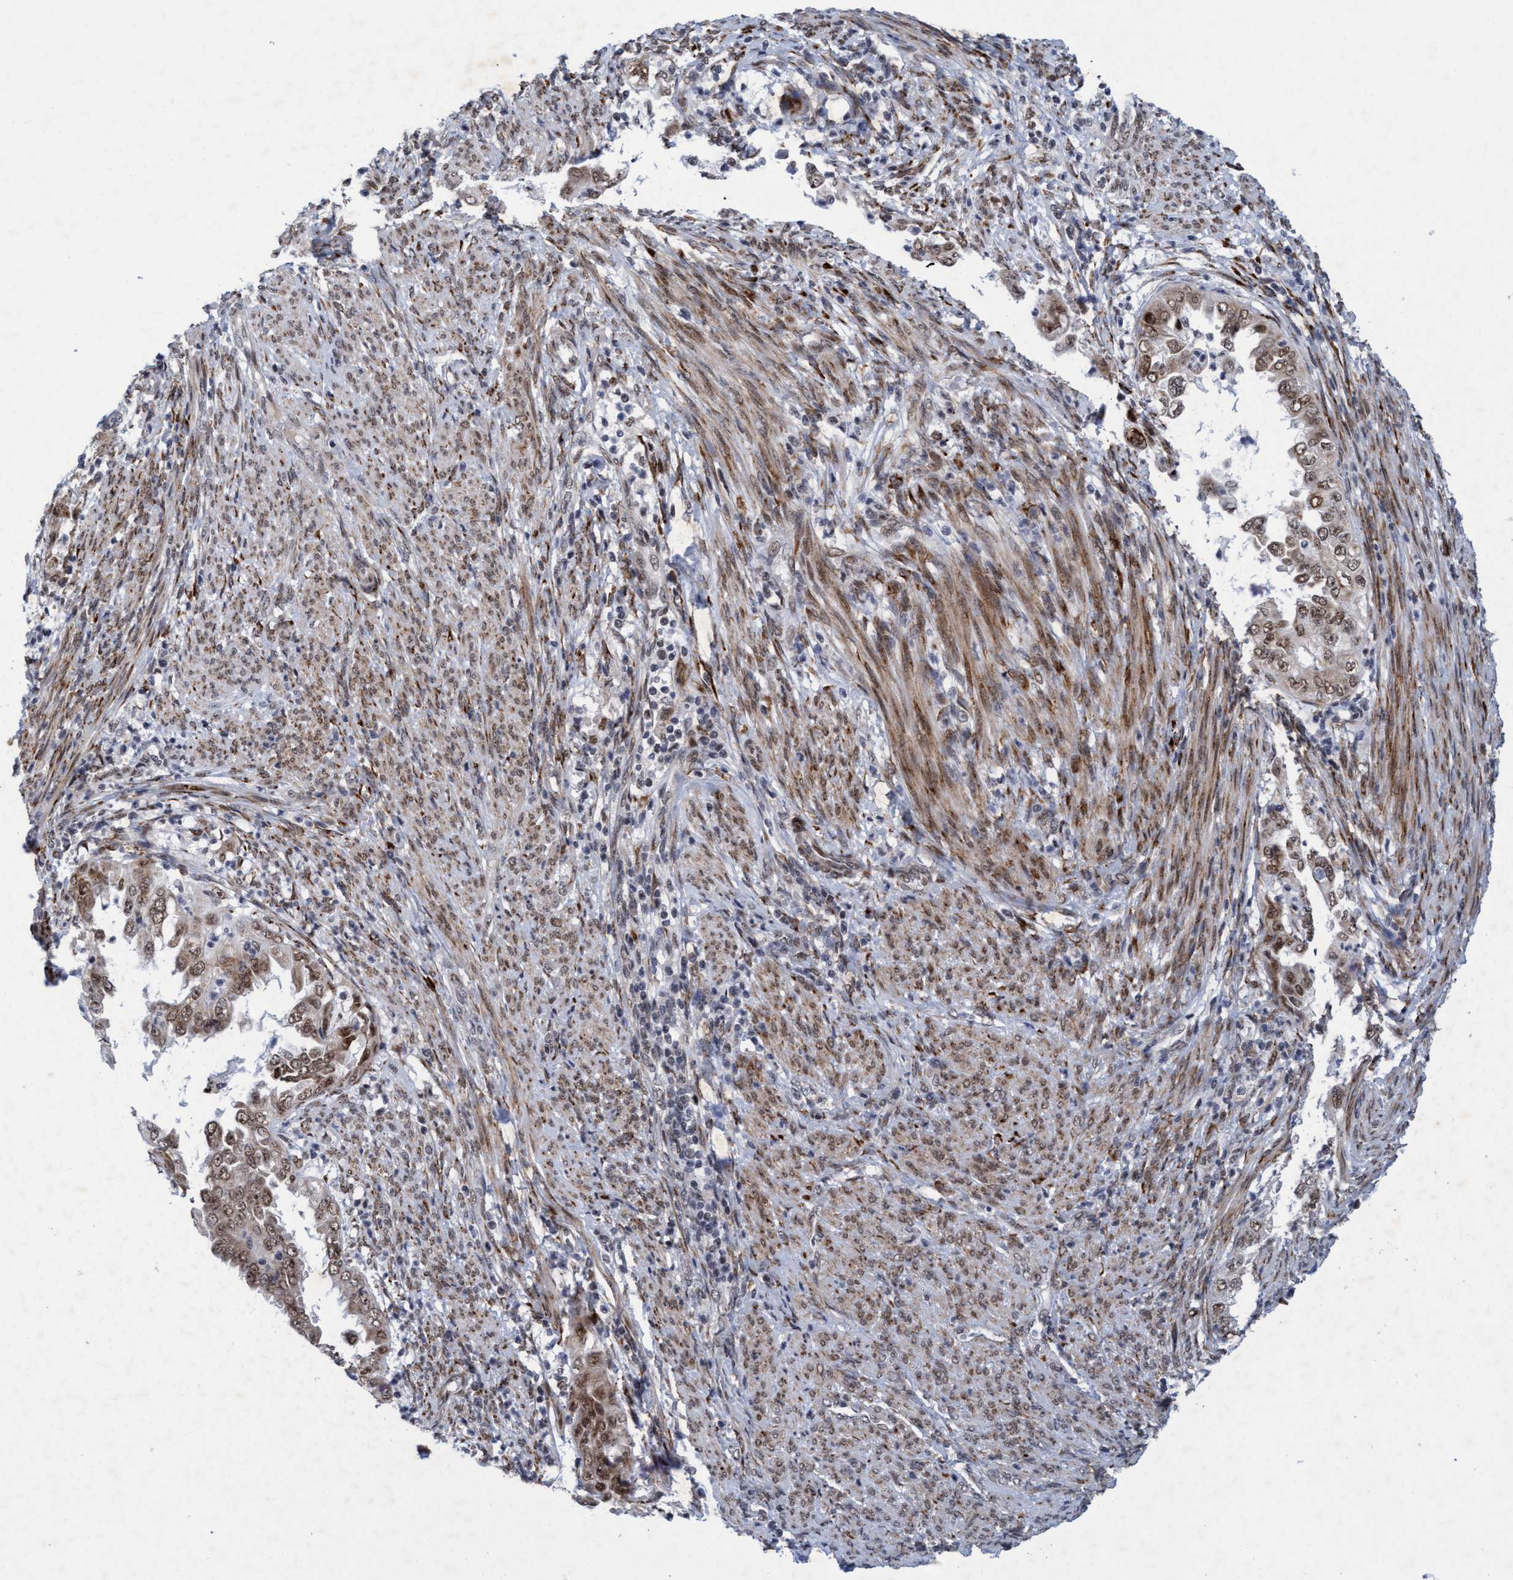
{"staining": {"intensity": "weak", "quantity": ">75%", "location": "cytoplasmic/membranous,nuclear"}, "tissue": "endometrial cancer", "cell_type": "Tumor cells", "image_type": "cancer", "snomed": [{"axis": "morphology", "description": "Adenocarcinoma, NOS"}, {"axis": "topography", "description": "Endometrium"}], "caption": "Endometrial cancer (adenocarcinoma) was stained to show a protein in brown. There is low levels of weak cytoplasmic/membranous and nuclear staining in about >75% of tumor cells.", "gene": "GLT6D1", "patient": {"sex": "female", "age": 85}}